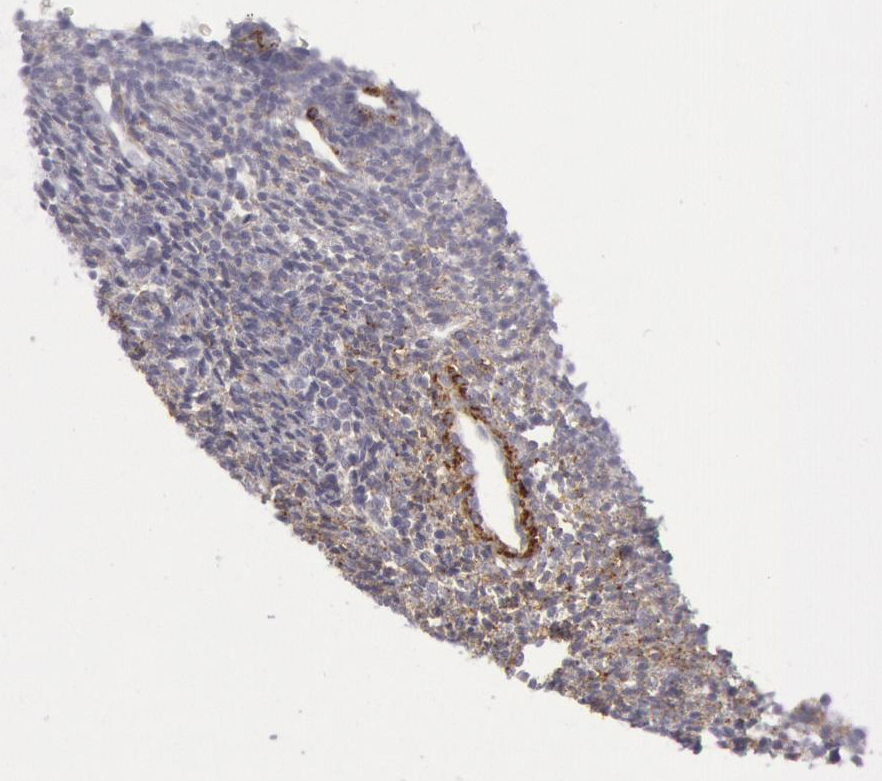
{"staining": {"intensity": "weak", "quantity": "<25%", "location": "cytoplasmic/membranous"}, "tissue": "endometrium", "cell_type": "Cells in endometrial stroma", "image_type": "normal", "snomed": [{"axis": "morphology", "description": "Normal tissue, NOS"}, {"axis": "topography", "description": "Endometrium"}], "caption": "IHC of benign endometrium reveals no positivity in cells in endometrial stroma.", "gene": "CDH13", "patient": {"sex": "female", "age": 27}}